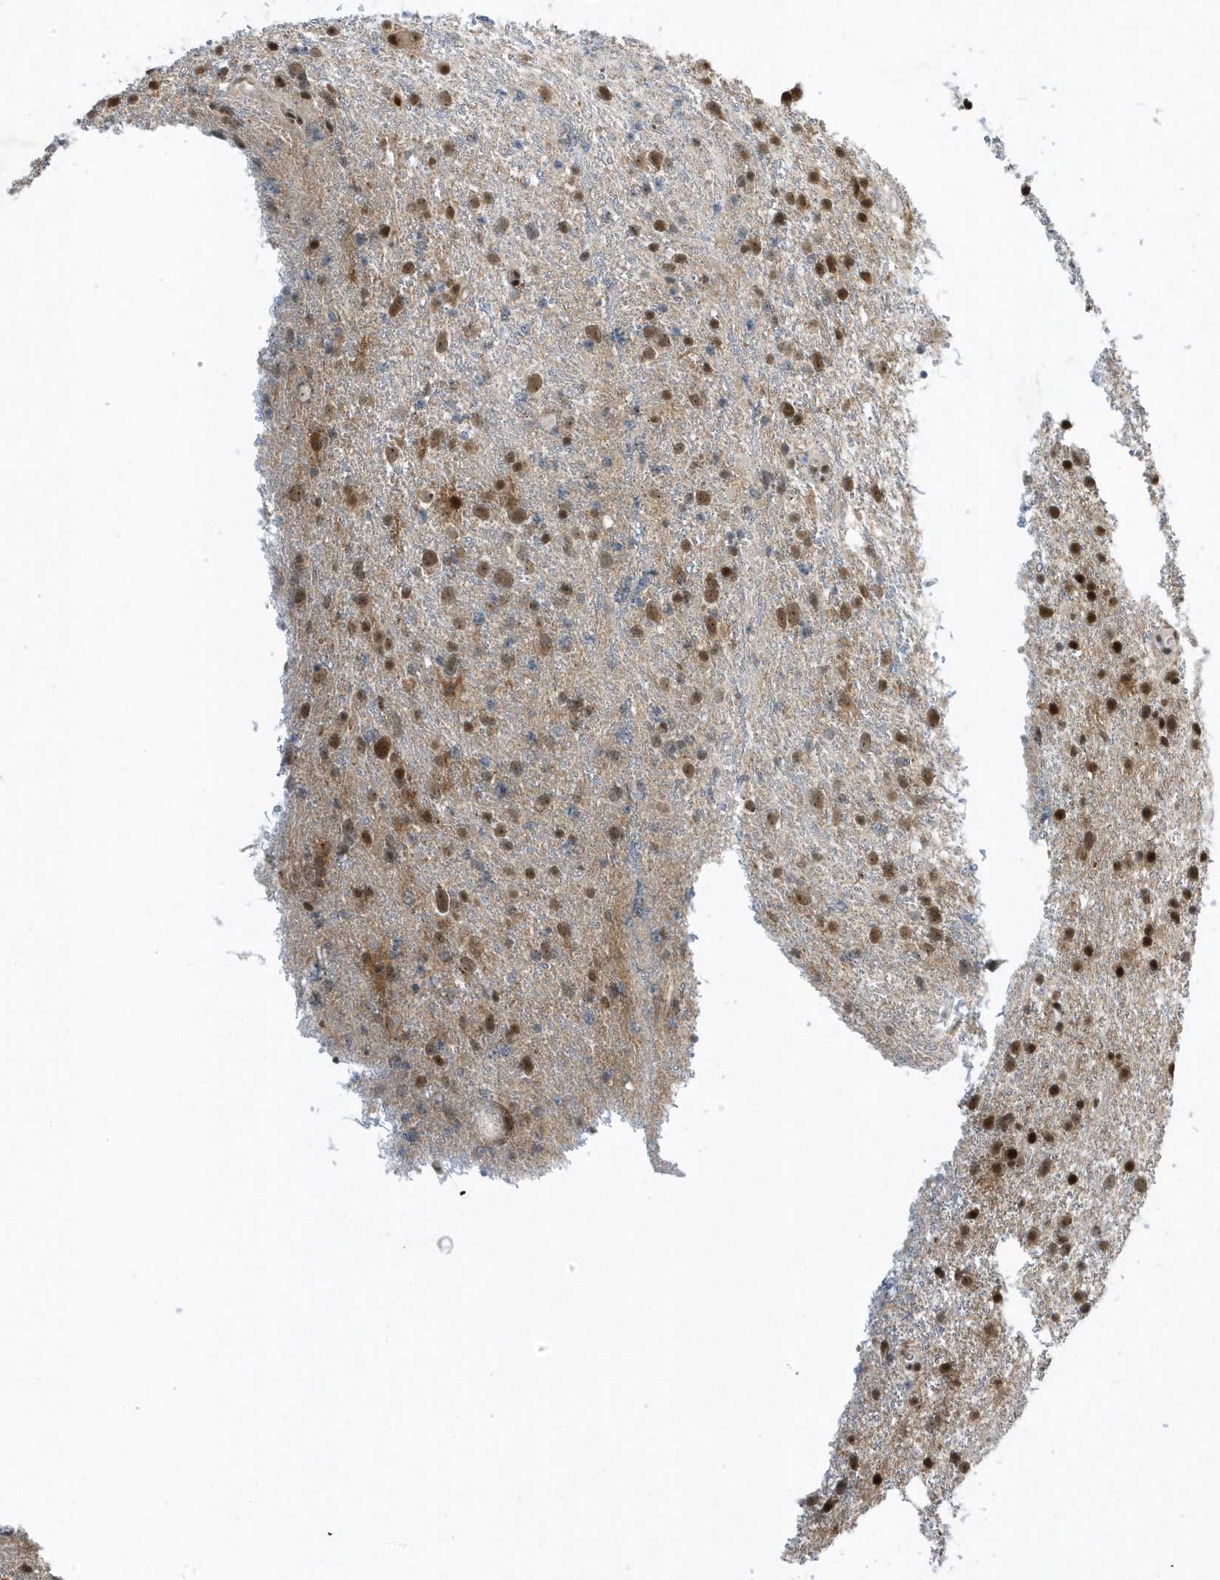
{"staining": {"intensity": "moderate", "quantity": ">75%", "location": "nuclear"}, "tissue": "glioma", "cell_type": "Tumor cells", "image_type": "cancer", "snomed": [{"axis": "morphology", "description": "Glioma, malignant, Low grade"}, {"axis": "topography", "description": "Cerebral cortex"}], "caption": "Immunohistochemistry micrograph of neoplastic tissue: human malignant glioma (low-grade) stained using immunohistochemistry (IHC) demonstrates medium levels of moderate protein expression localized specifically in the nuclear of tumor cells, appearing as a nuclear brown color.", "gene": "ZNF740", "patient": {"sex": "female", "age": 39}}